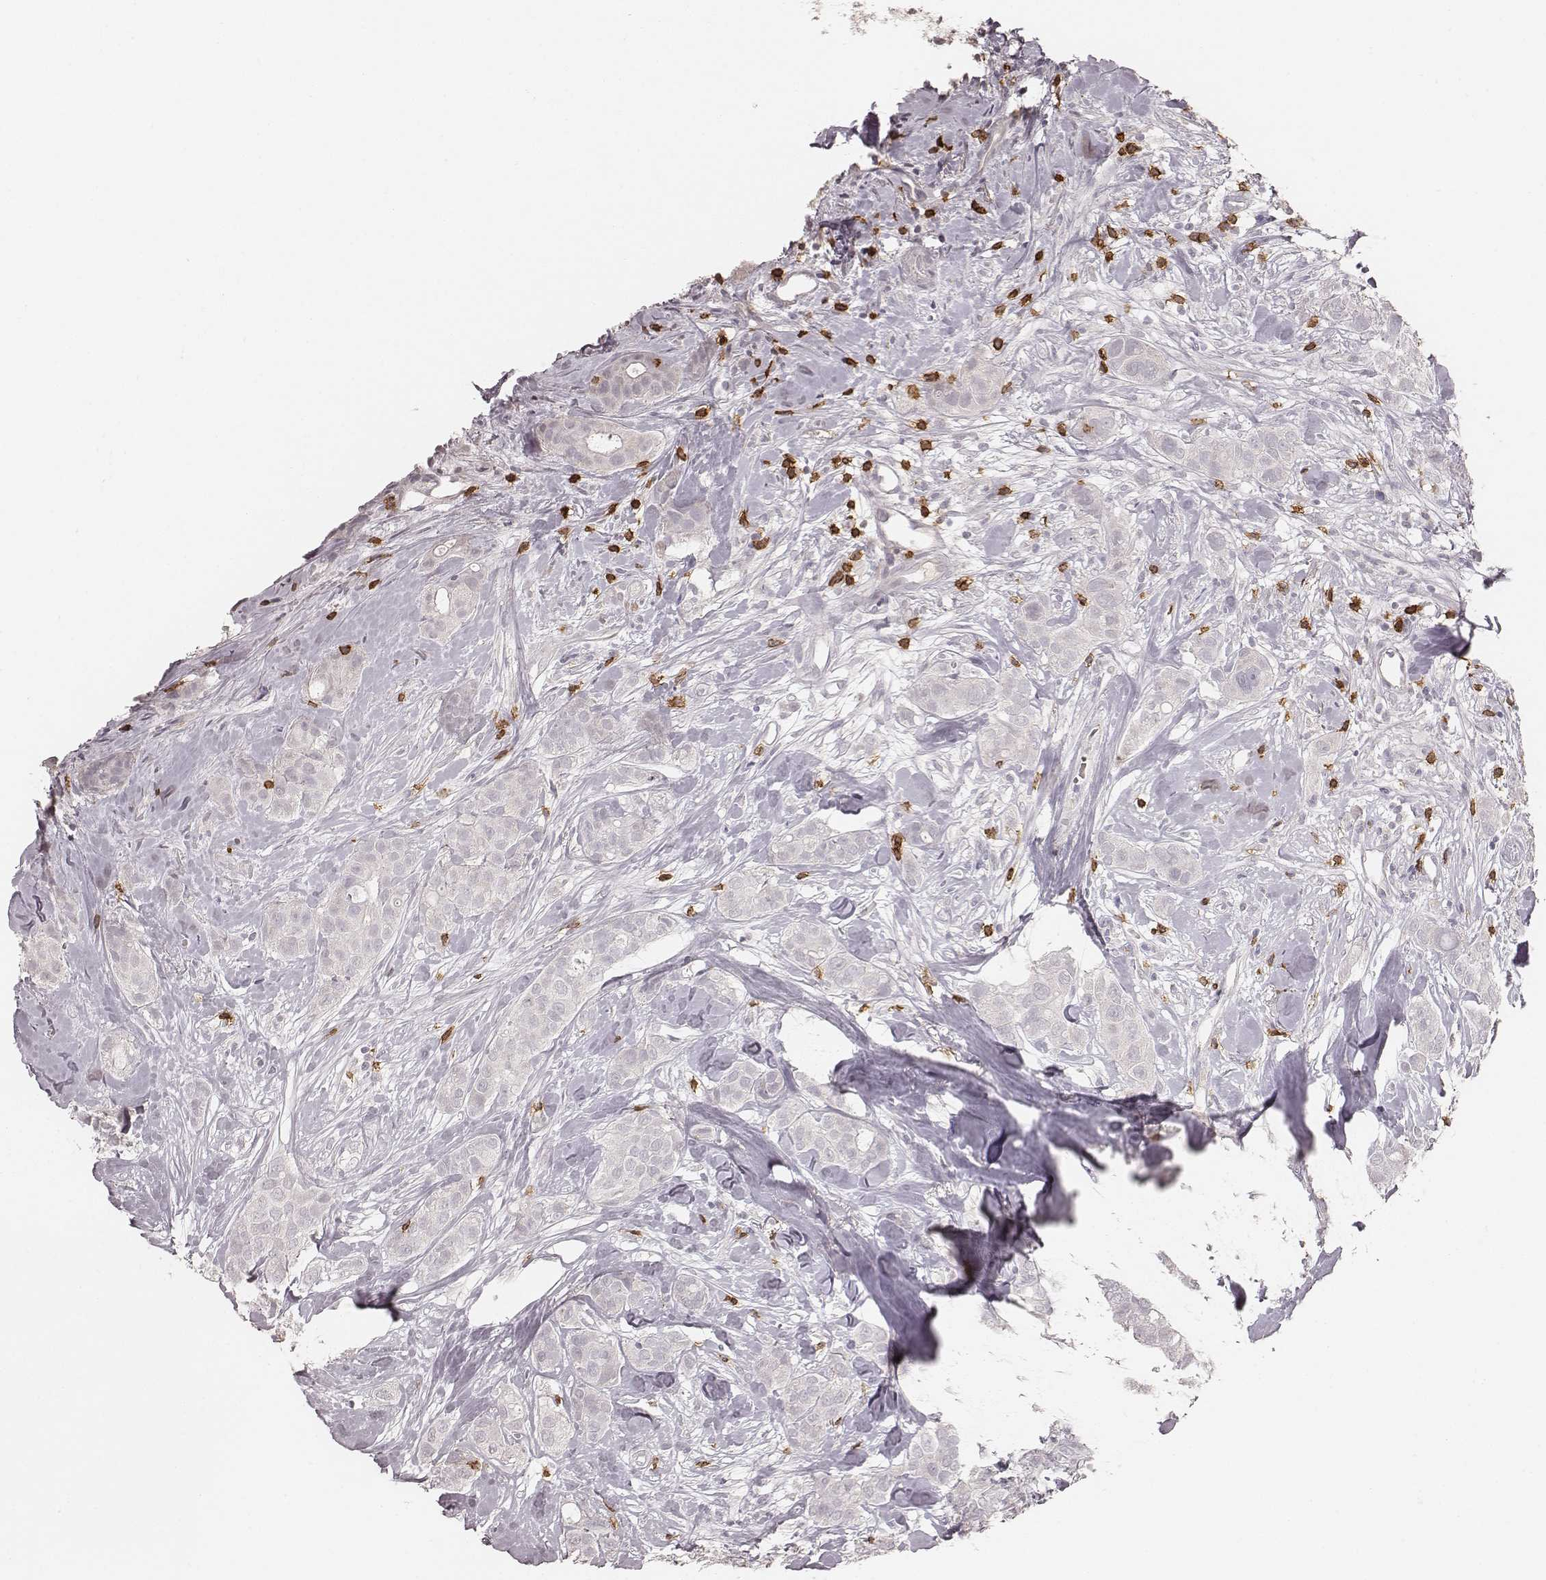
{"staining": {"intensity": "negative", "quantity": "none", "location": "none"}, "tissue": "breast cancer", "cell_type": "Tumor cells", "image_type": "cancer", "snomed": [{"axis": "morphology", "description": "Duct carcinoma"}, {"axis": "topography", "description": "Breast"}], "caption": "This photomicrograph is of breast cancer stained with immunohistochemistry (IHC) to label a protein in brown with the nuclei are counter-stained blue. There is no positivity in tumor cells.", "gene": "CD8A", "patient": {"sex": "female", "age": 43}}